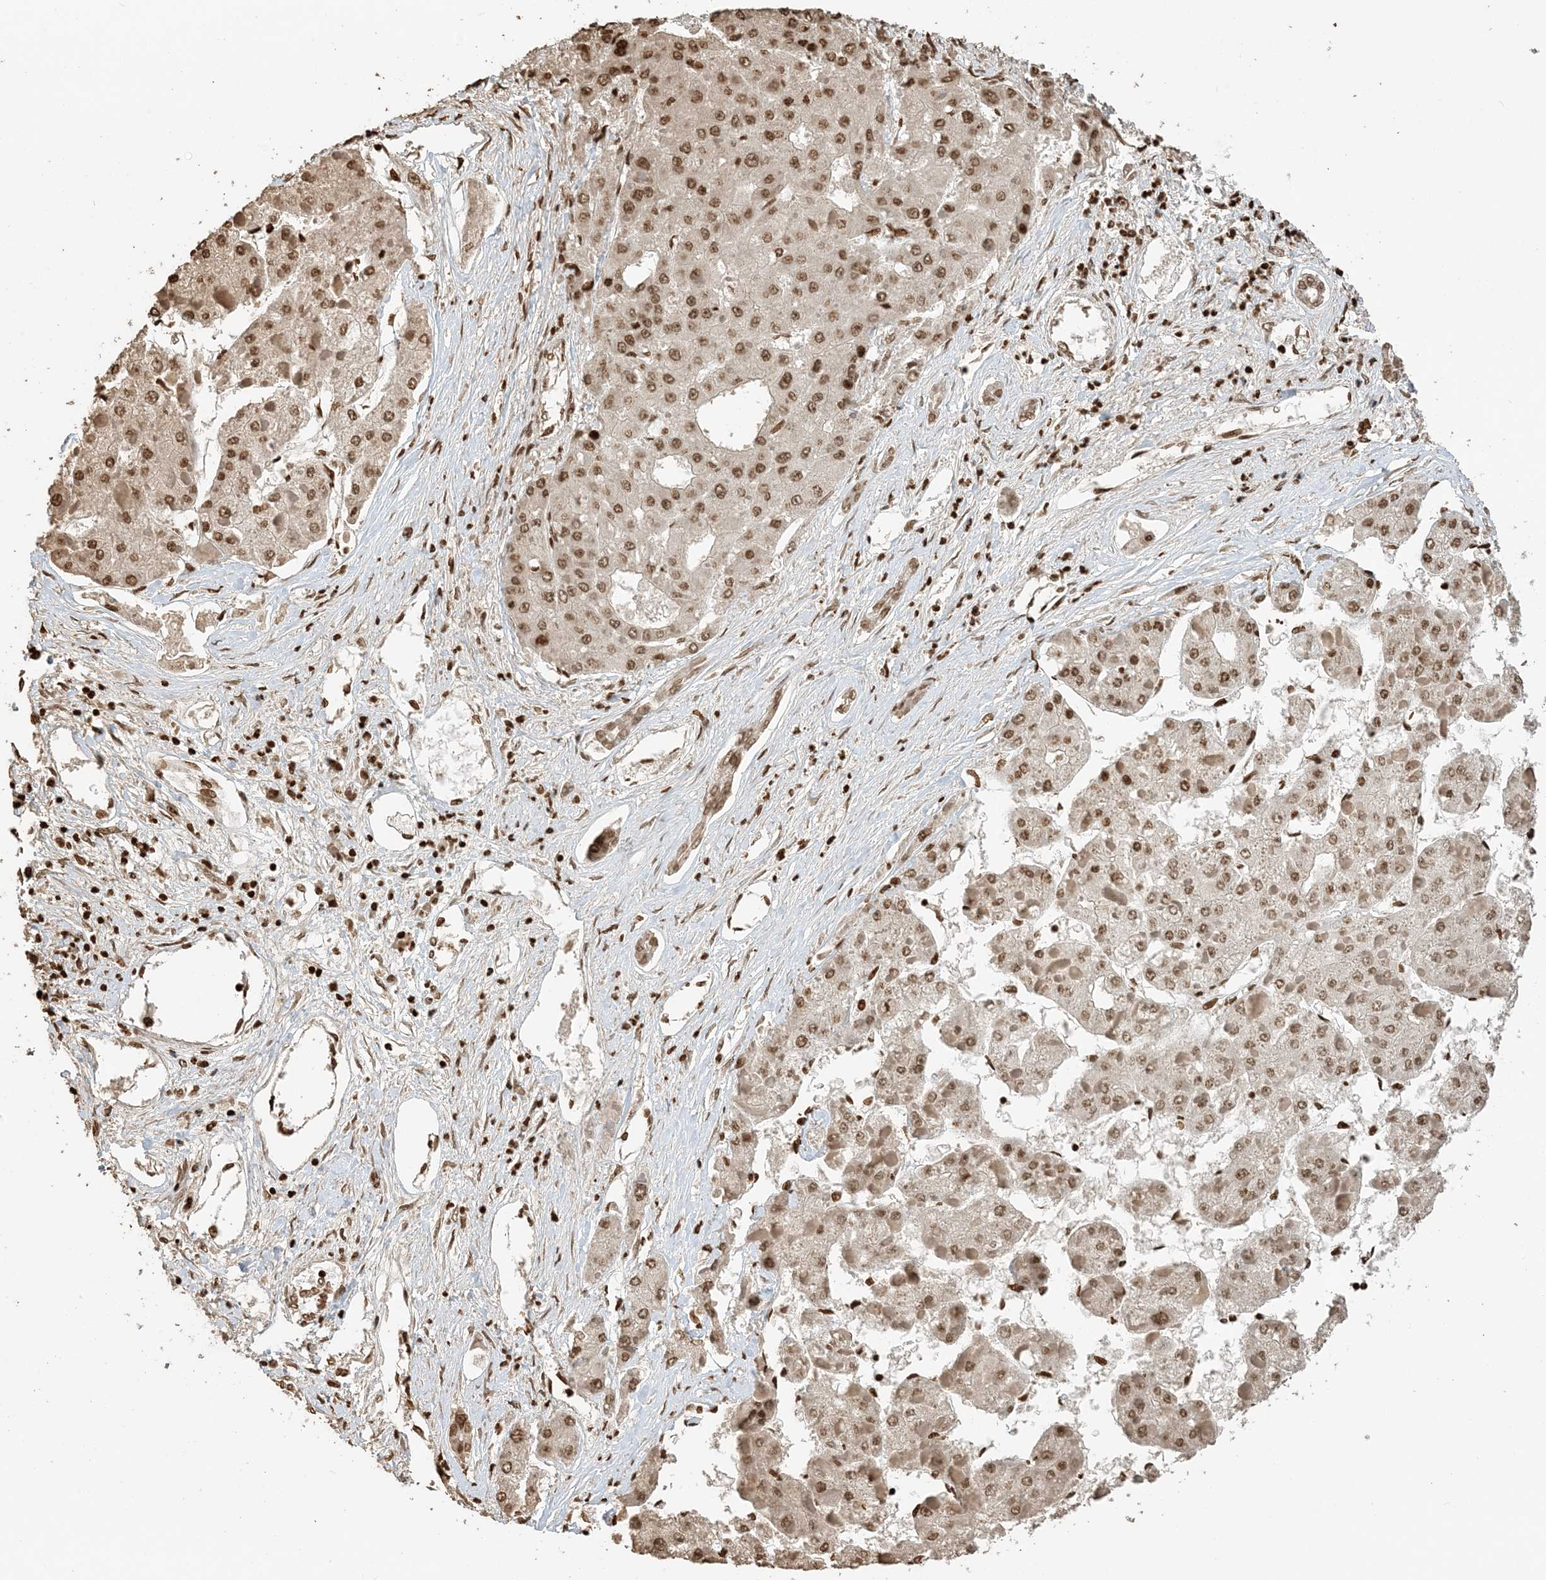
{"staining": {"intensity": "moderate", "quantity": ">75%", "location": "nuclear"}, "tissue": "liver cancer", "cell_type": "Tumor cells", "image_type": "cancer", "snomed": [{"axis": "morphology", "description": "Carcinoma, Hepatocellular, NOS"}, {"axis": "topography", "description": "Liver"}], "caption": "Protein staining displays moderate nuclear positivity in approximately >75% of tumor cells in hepatocellular carcinoma (liver).", "gene": "H3-3B", "patient": {"sex": "female", "age": 73}}